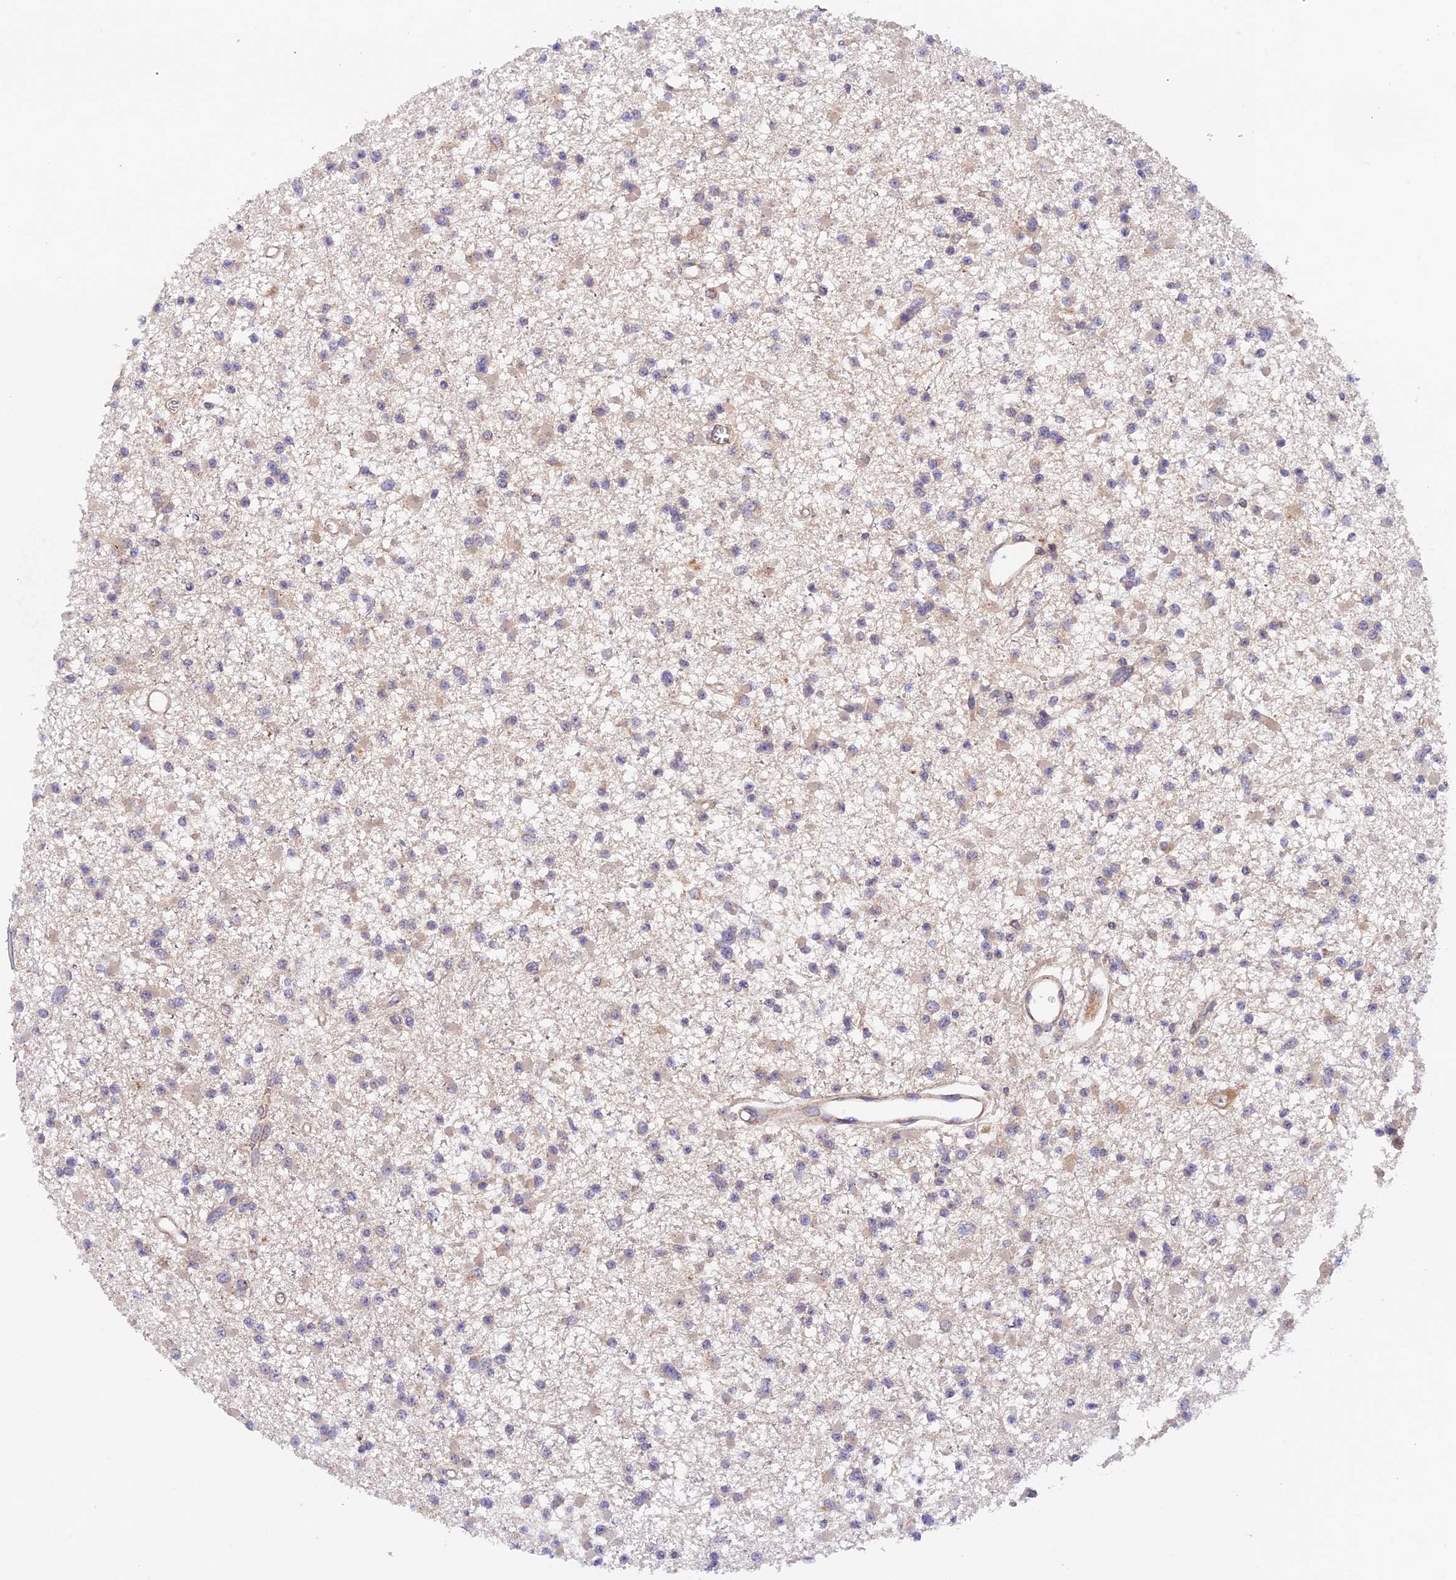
{"staining": {"intensity": "negative", "quantity": "none", "location": "none"}, "tissue": "glioma", "cell_type": "Tumor cells", "image_type": "cancer", "snomed": [{"axis": "morphology", "description": "Glioma, malignant, Low grade"}, {"axis": "topography", "description": "Brain"}], "caption": "IHC micrograph of neoplastic tissue: human malignant glioma (low-grade) stained with DAB exhibits no significant protein staining in tumor cells.", "gene": "WDFY4", "patient": {"sex": "female", "age": 22}}